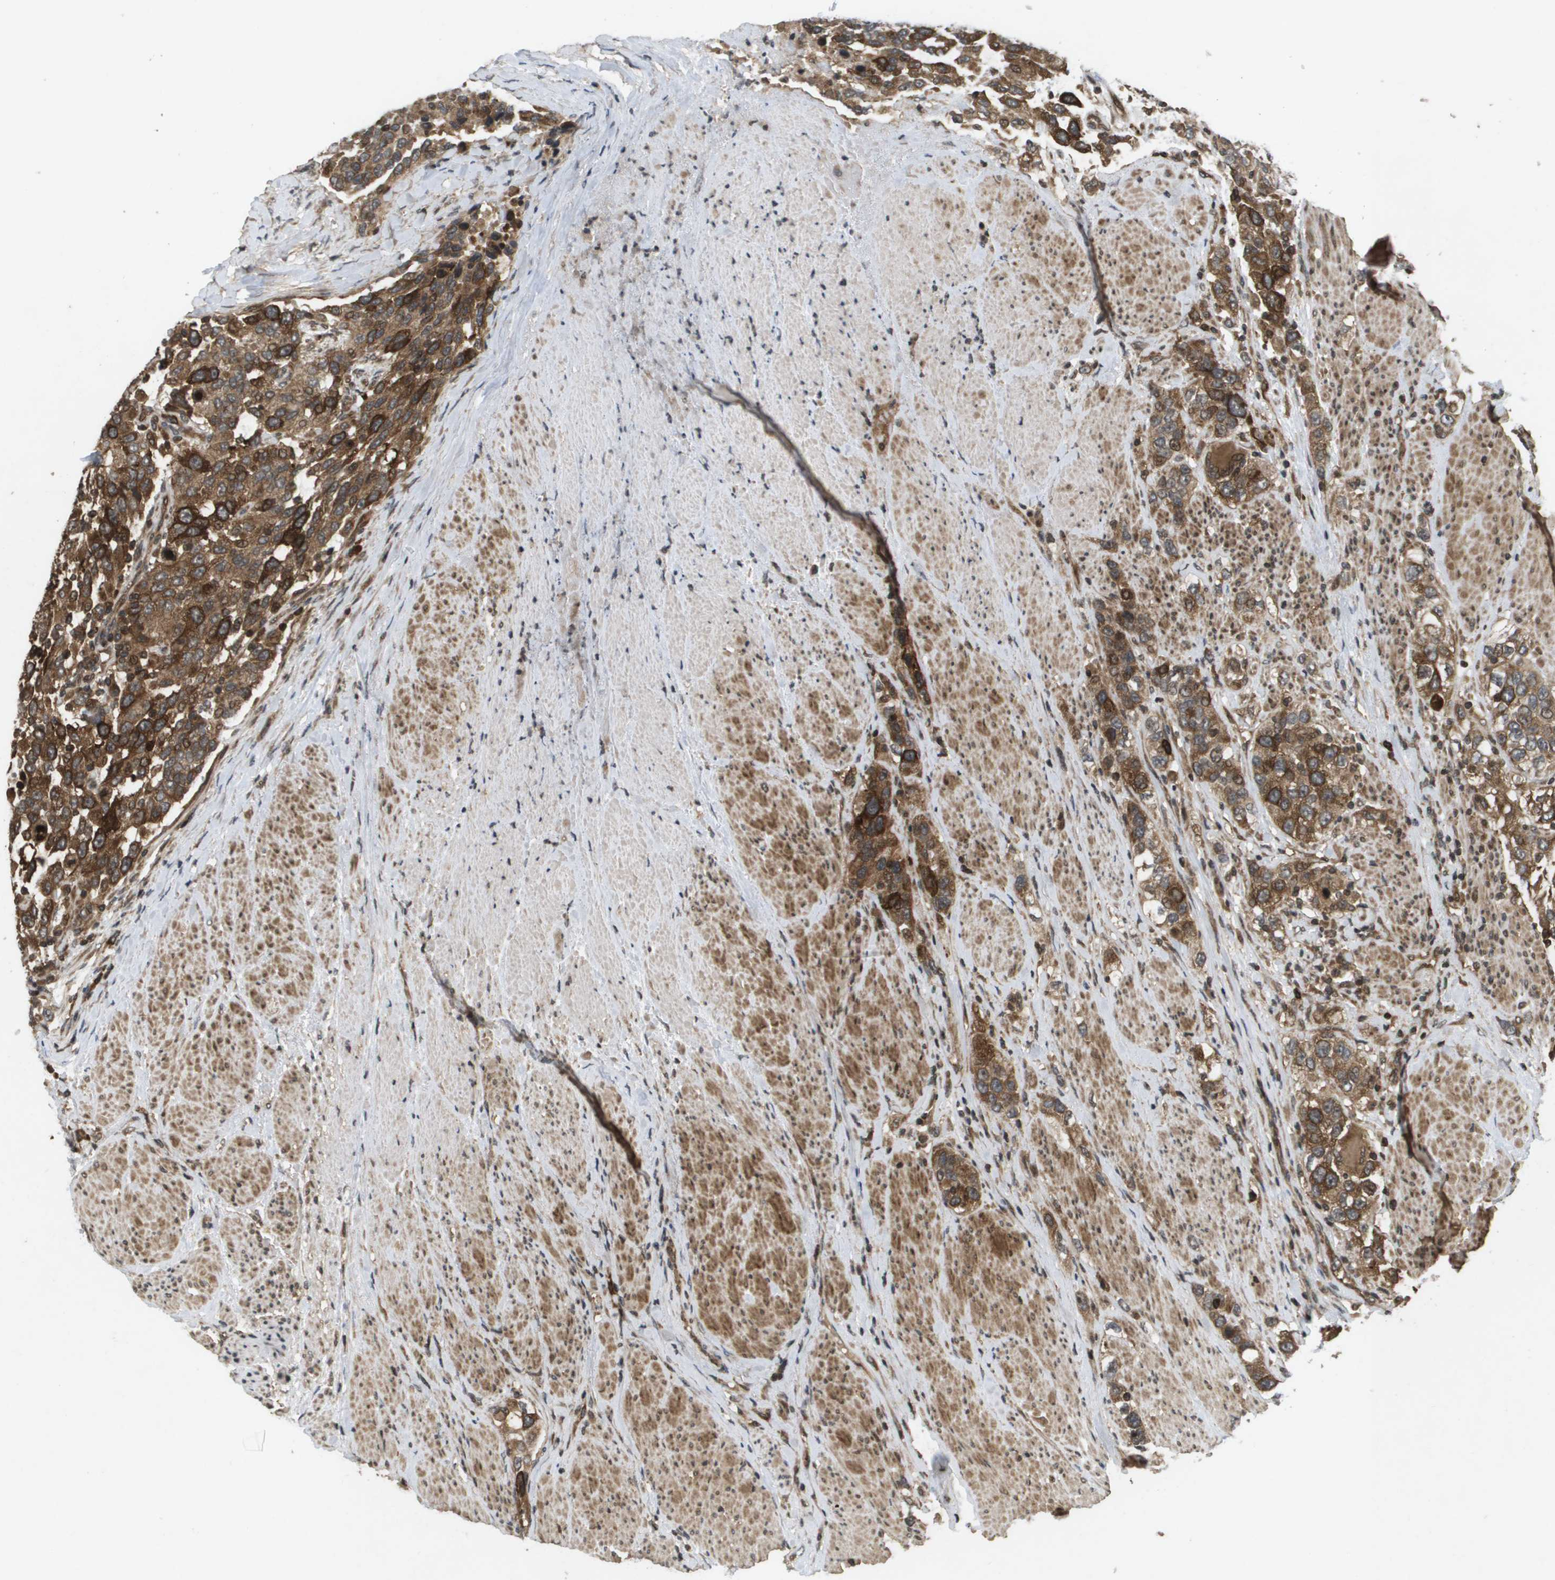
{"staining": {"intensity": "strong", "quantity": ">75%", "location": "cytoplasmic/membranous"}, "tissue": "urothelial cancer", "cell_type": "Tumor cells", "image_type": "cancer", "snomed": [{"axis": "morphology", "description": "Urothelial carcinoma, High grade"}, {"axis": "topography", "description": "Urinary bladder"}], "caption": "Urothelial cancer stained for a protein (brown) demonstrates strong cytoplasmic/membranous positive staining in approximately >75% of tumor cells.", "gene": "KIF11", "patient": {"sex": "female", "age": 80}}